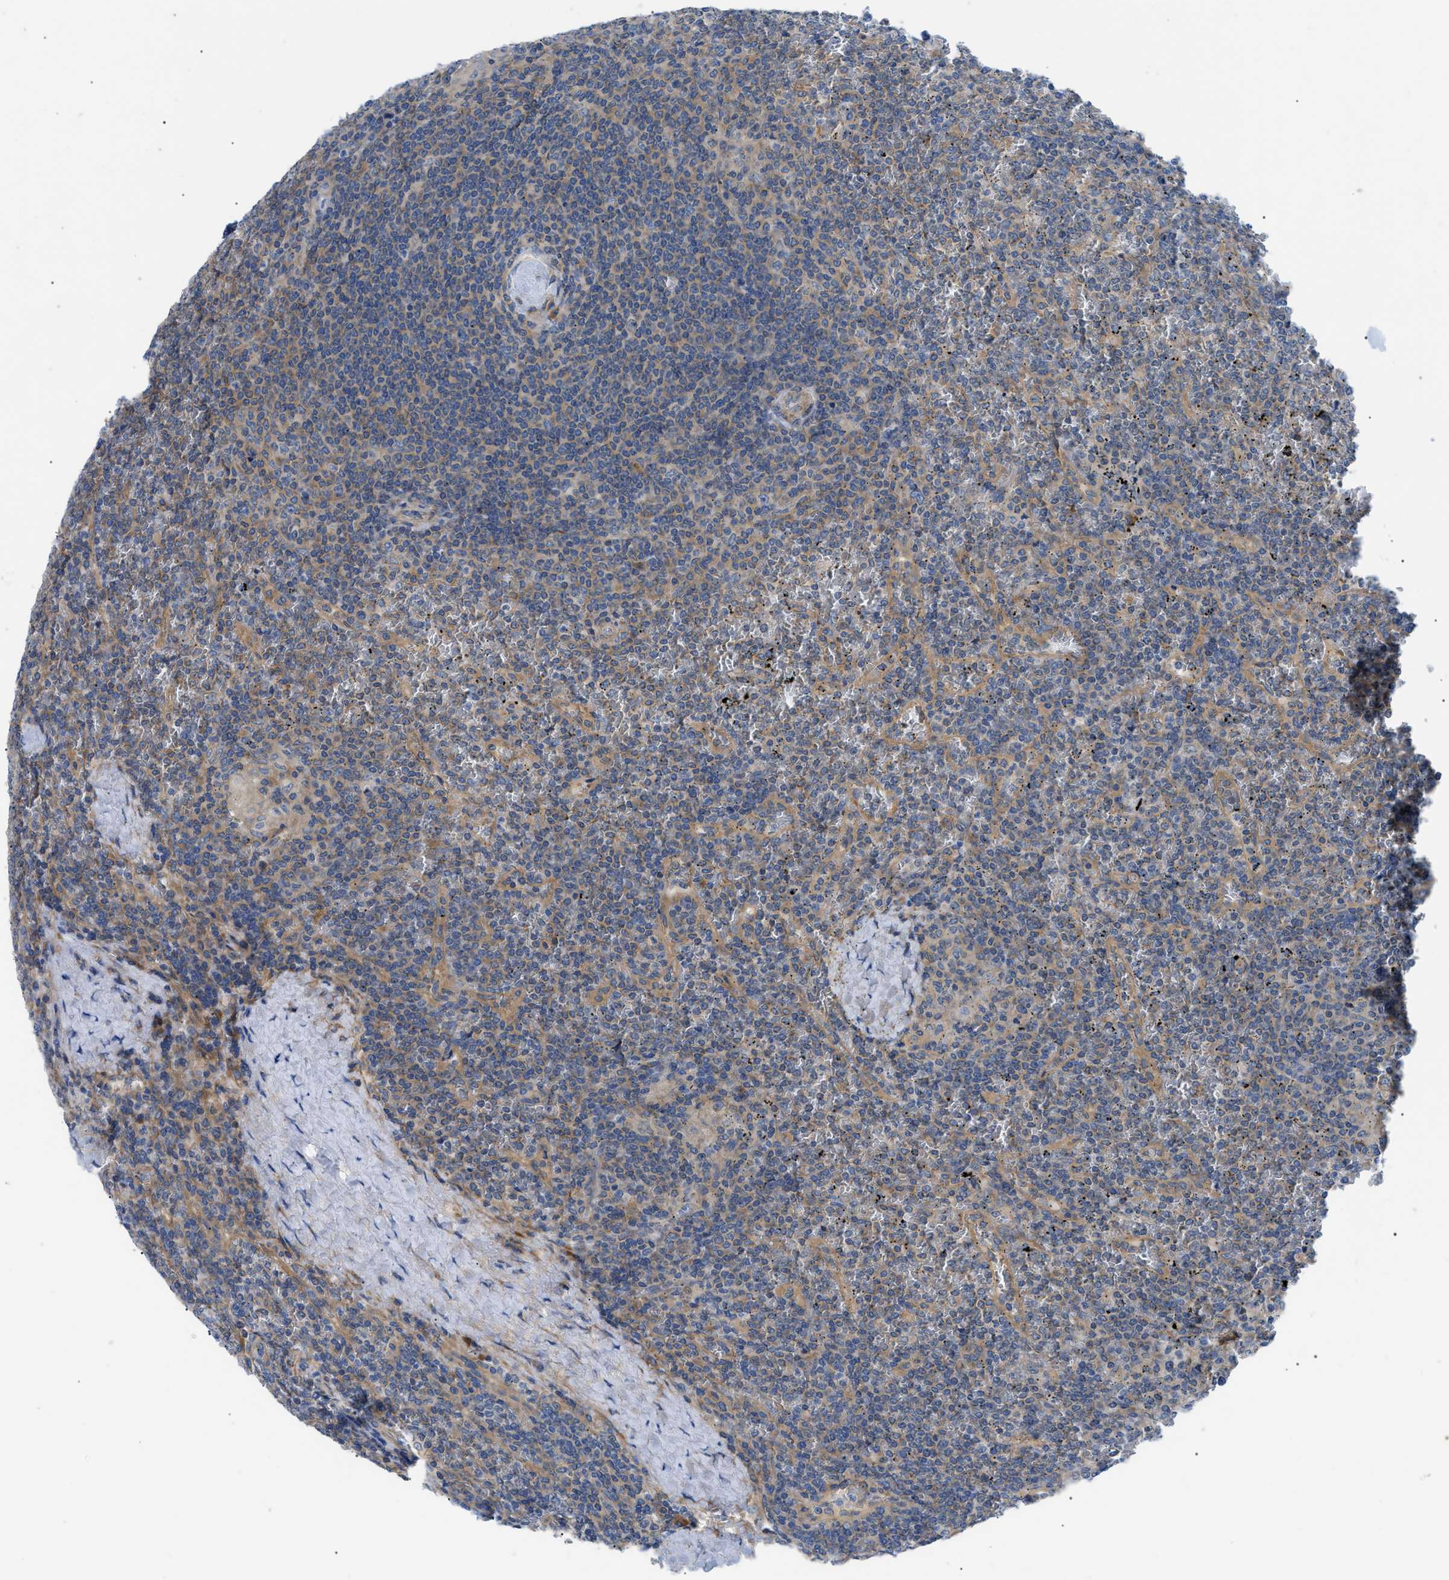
{"staining": {"intensity": "weak", "quantity": "<25%", "location": "cytoplasmic/membranous"}, "tissue": "lymphoma", "cell_type": "Tumor cells", "image_type": "cancer", "snomed": [{"axis": "morphology", "description": "Malignant lymphoma, non-Hodgkin's type, Low grade"}, {"axis": "topography", "description": "Spleen"}], "caption": "IHC of lymphoma shows no staining in tumor cells.", "gene": "HSPB8", "patient": {"sex": "female", "age": 19}}